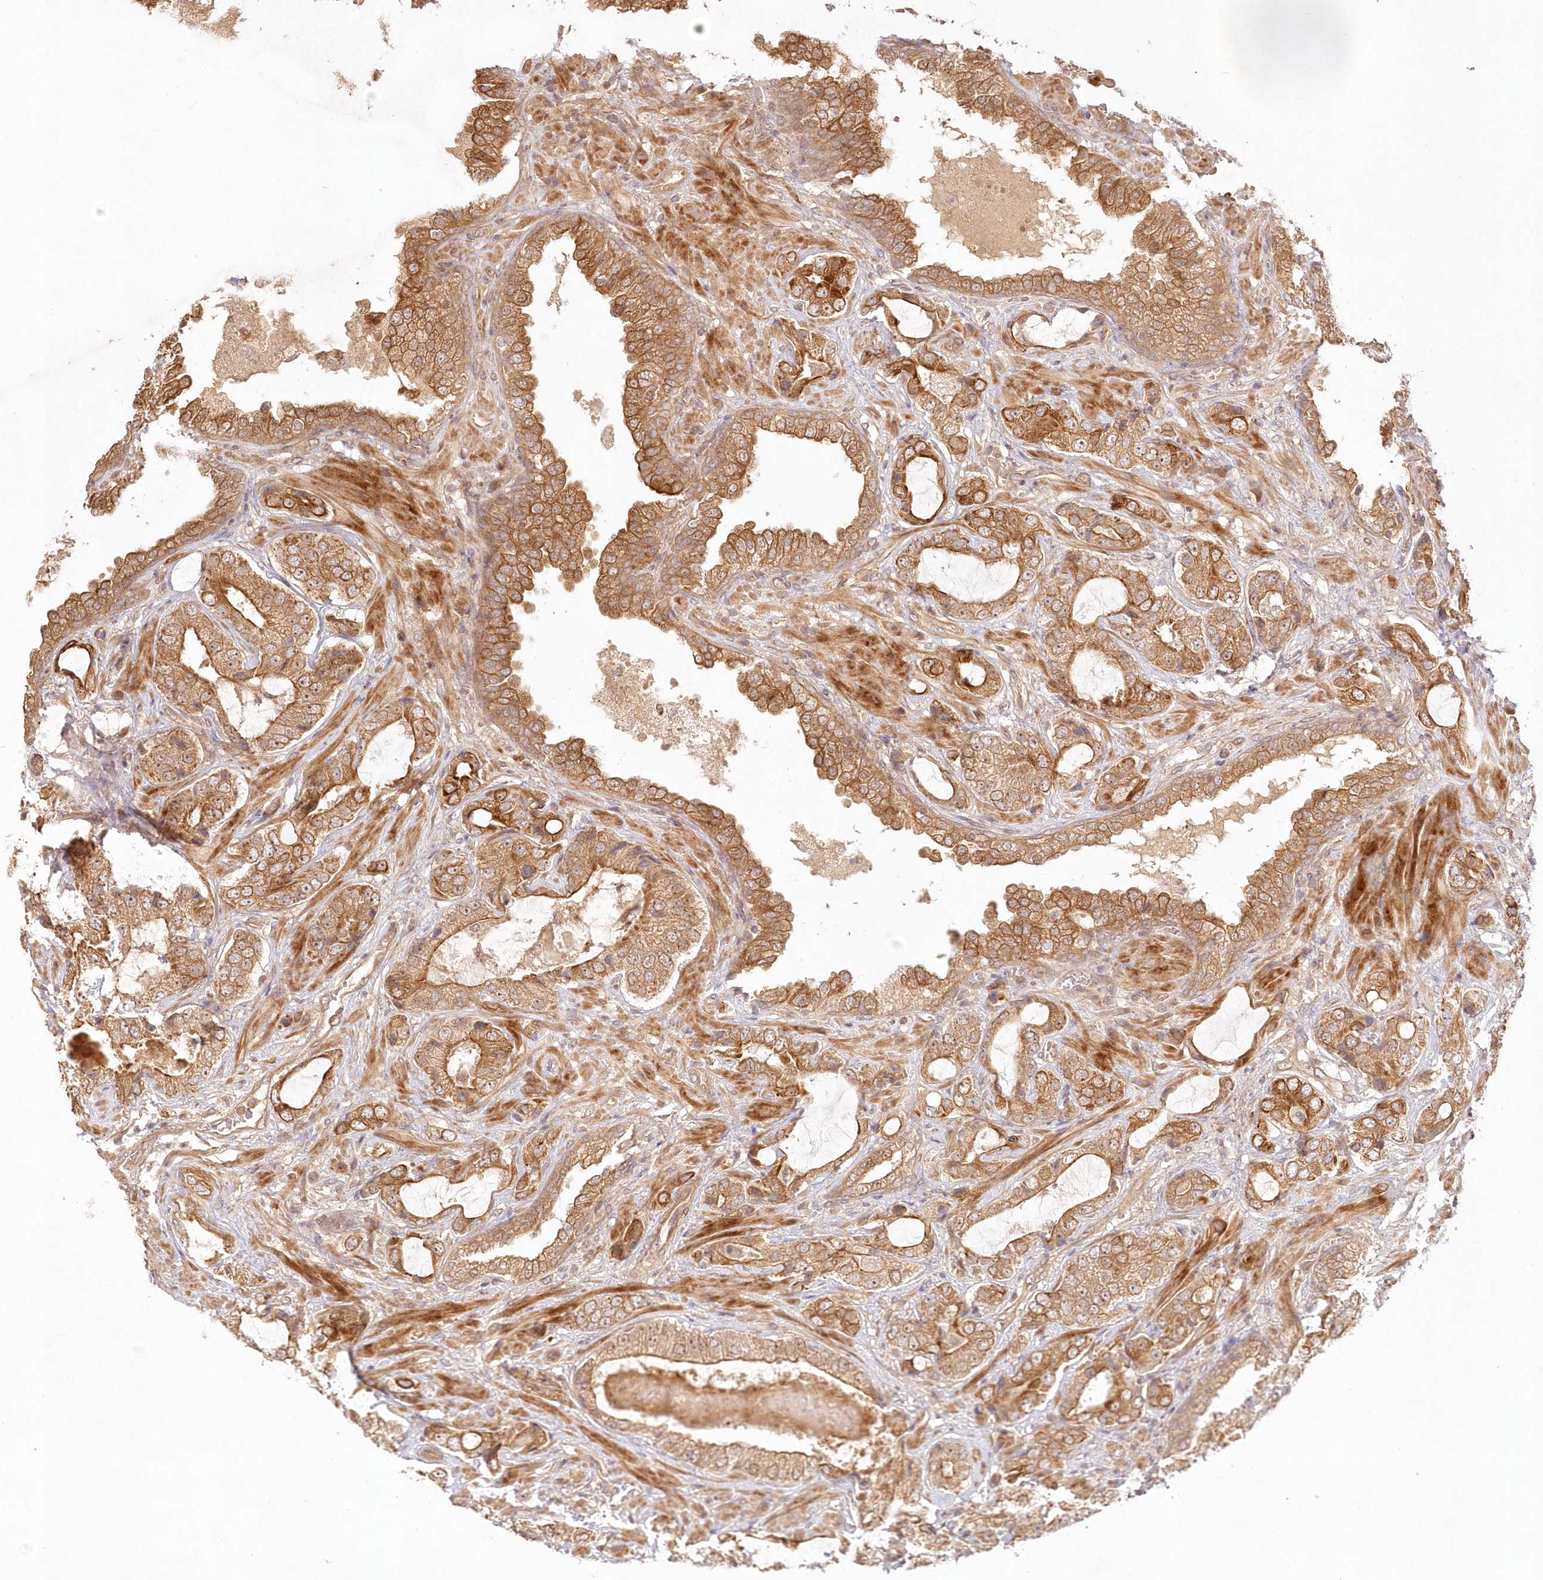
{"staining": {"intensity": "moderate", "quantity": ">75%", "location": "cytoplasmic/membranous"}, "tissue": "prostate cancer", "cell_type": "Tumor cells", "image_type": "cancer", "snomed": [{"axis": "morphology", "description": "Normal tissue, NOS"}, {"axis": "morphology", "description": "Adenocarcinoma, High grade"}, {"axis": "topography", "description": "Prostate"}, {"axis": "topography", "description": "Peripheral nerve tissue"}], "caption": "Moderate cytoplasmic/membranous positivity for a protein is identified in approximately >75% of tumor cells of prostate high-grade adenocarcinoma using immunohistochemistry.", "gene": "KIAA0232", "patient": {"sex": "male", "age": 59}}